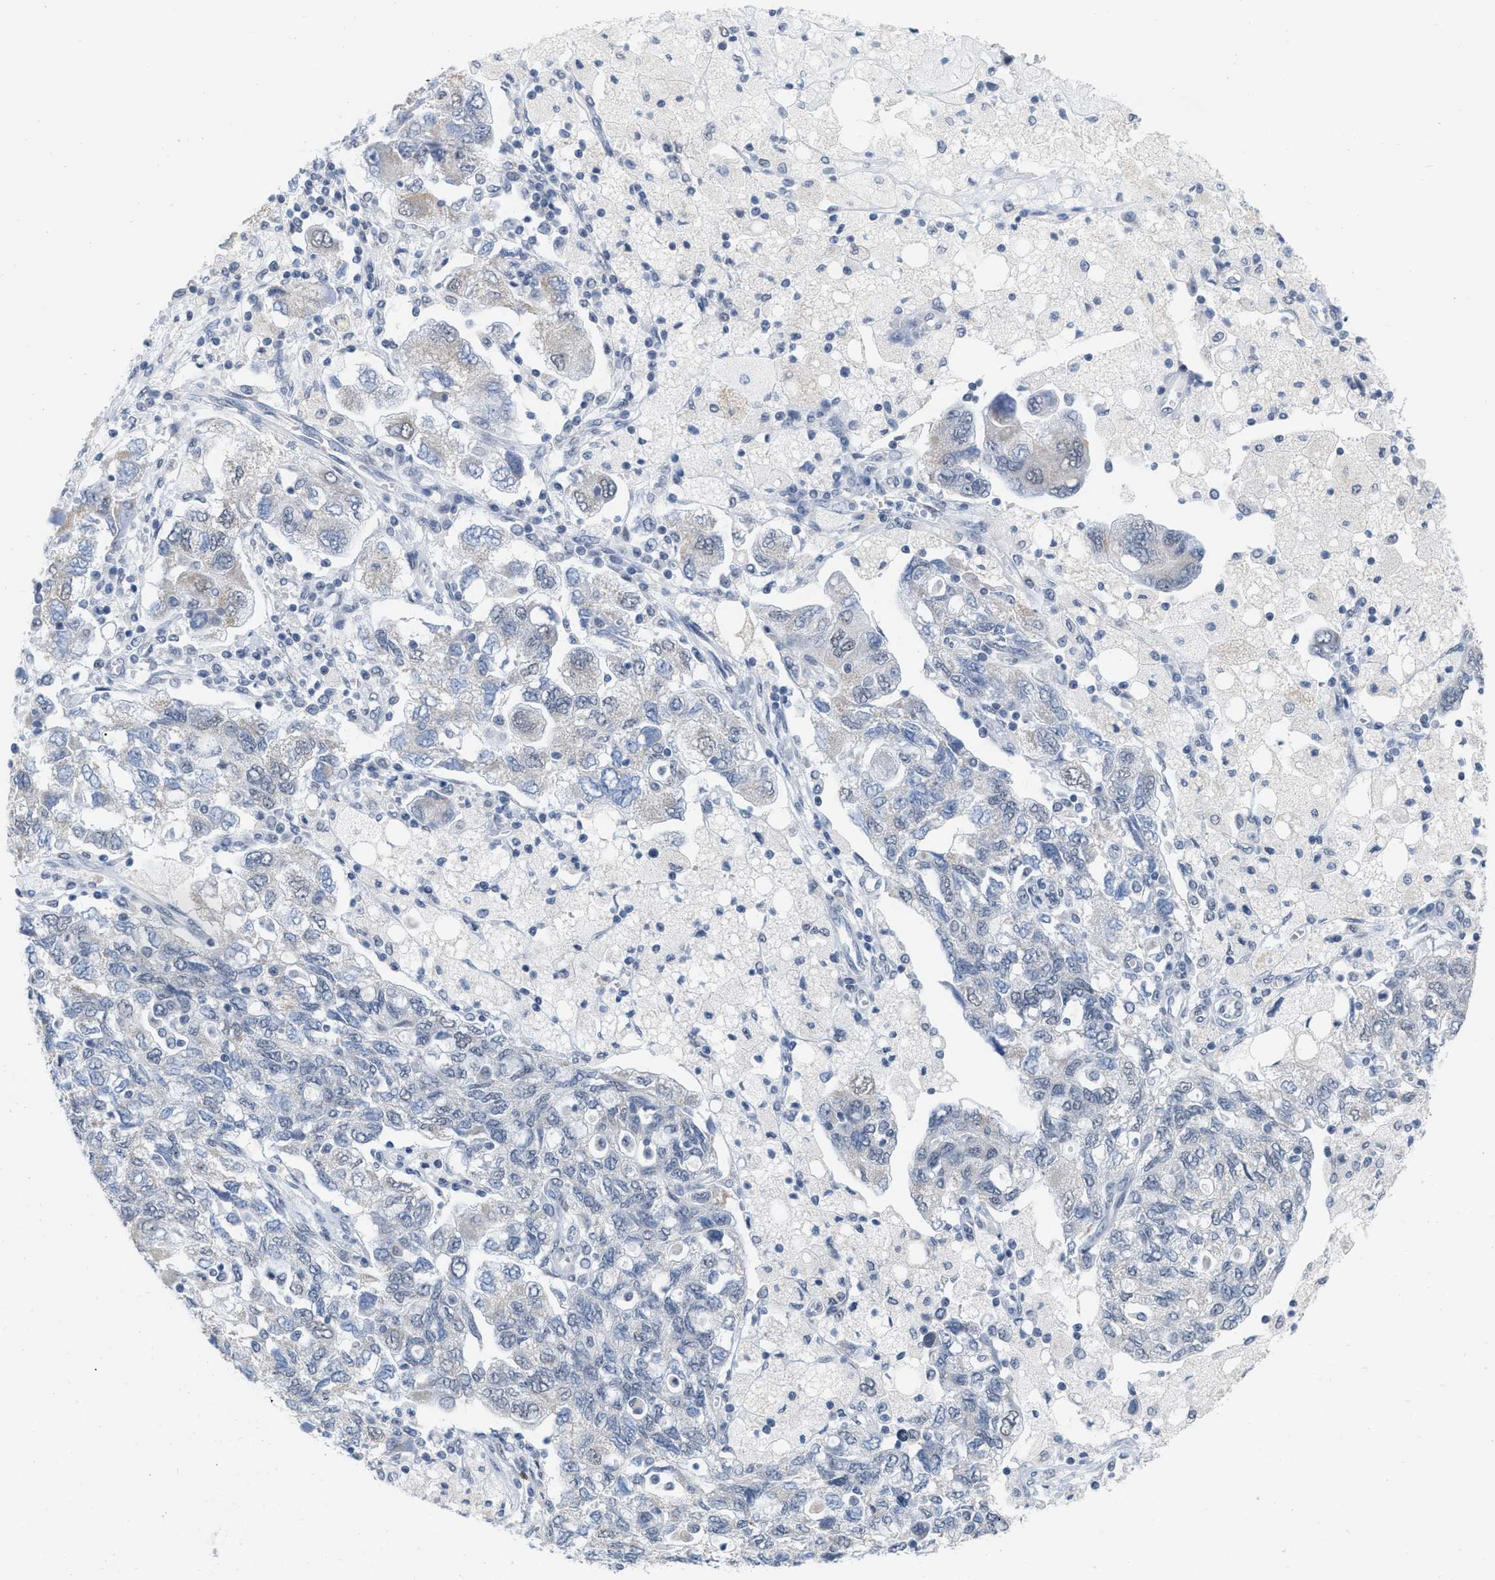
{"staining": {"intensity": "negative", "quantity": "none", "location": "none"}, "tissue": "ovarian cancer", "cell_type": "Tumor cells", "image_type": "cancer", "snomed": [{"axis": "morphology", "description": "Carcinoma, NOS"}, {"axis": "morphology", "description": "Cystadenocarcinoma, serous, NOS"}, {"axis": "topography", "description": "Ovary"}], "caption": "Immunohistochemical staining of human serous cystadenocarcinoma (ovarian) reveals no significant positivity in tumor cells. (Immunohistochemistry, brightfield microscopy, high magnification).", "gene": "XIRP1", "patient": {"sex": "female", "age": 69}}